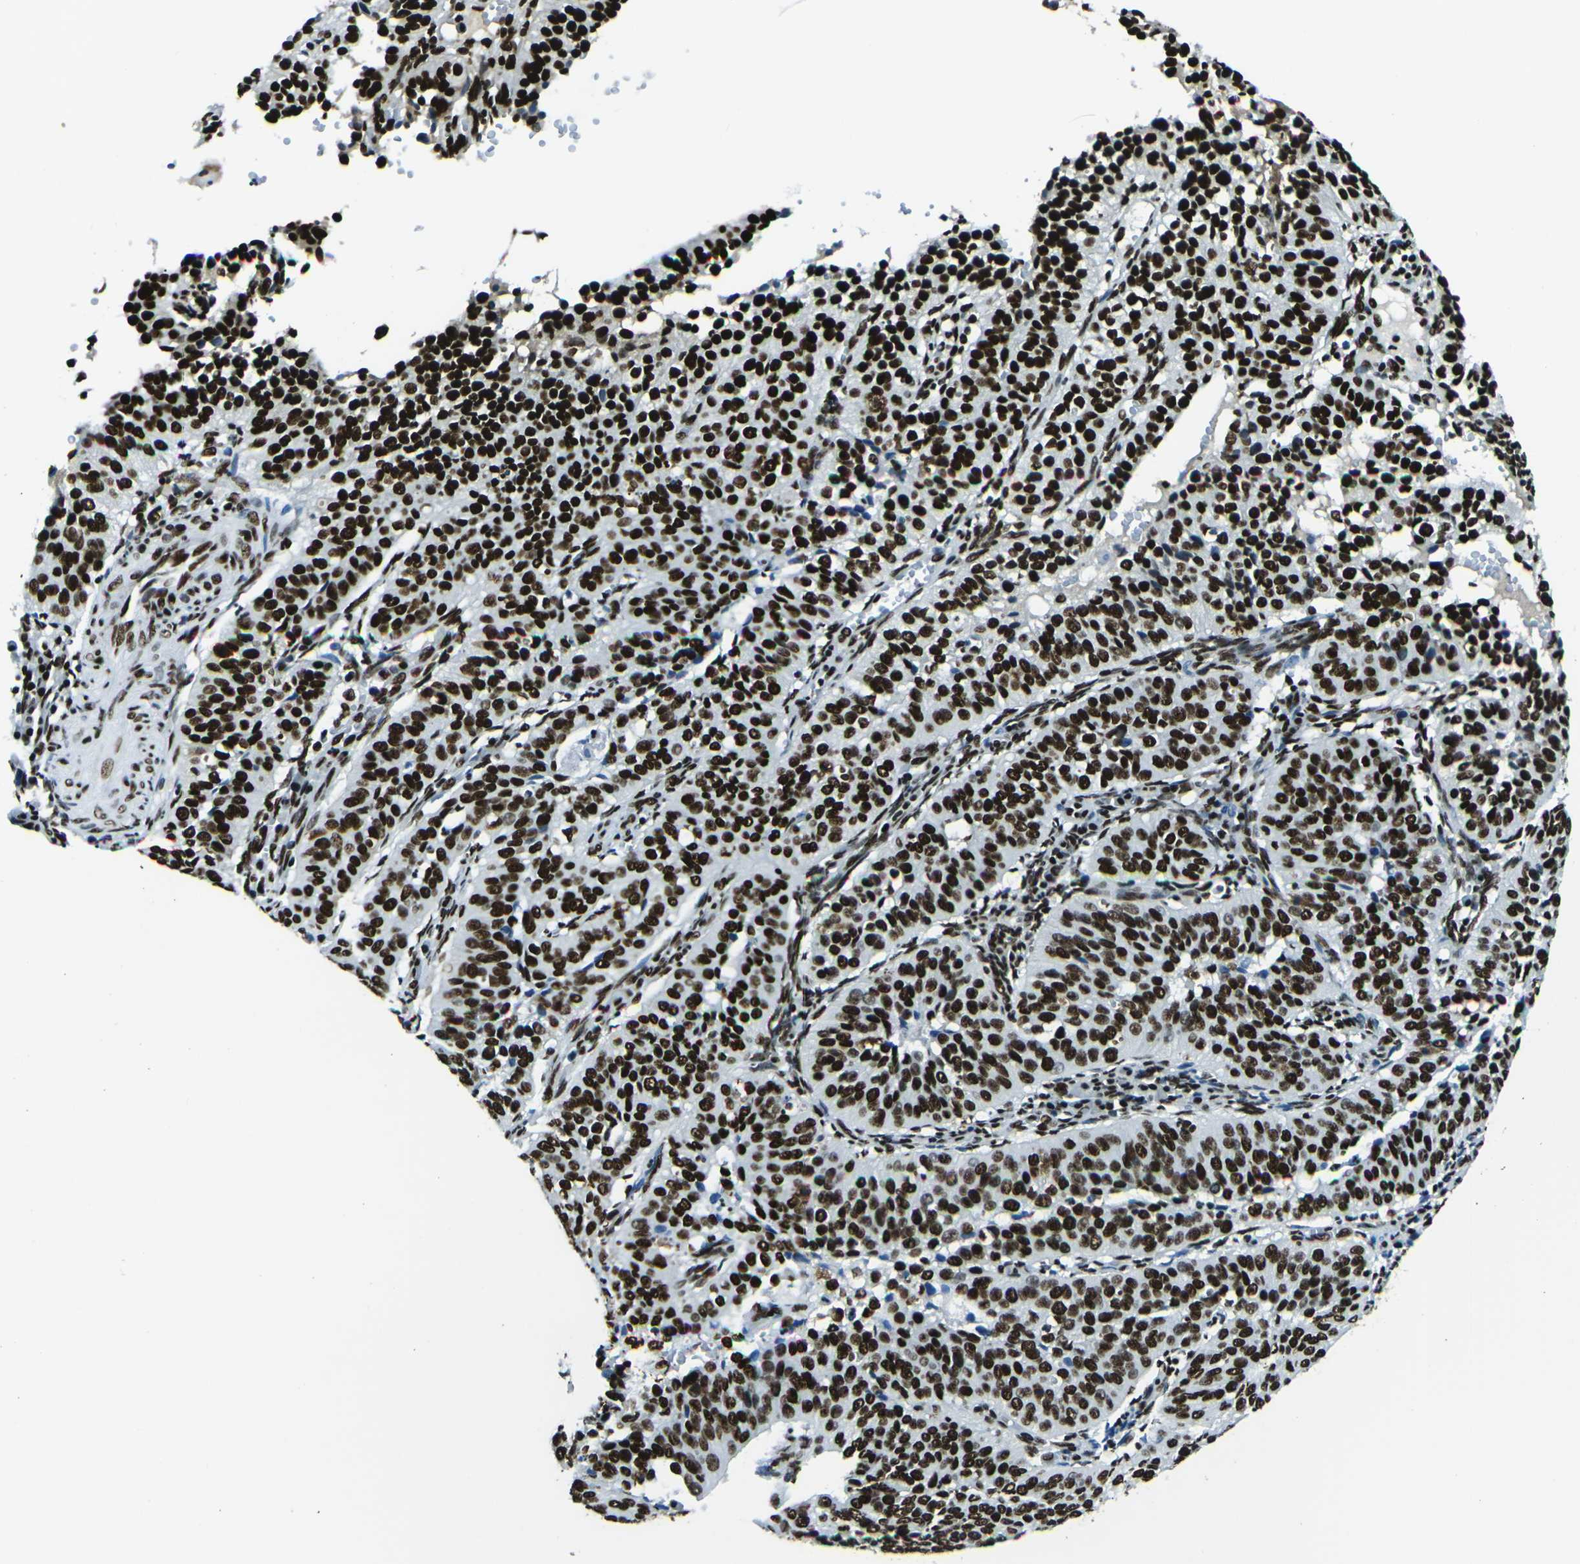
{"staining": {"intensity": "strong", "quantity": ">75%", "location": "nuclear"}, "tissue": "cervical cancer", "cell_type": "Tumor cells", "image_type": "cancer", "snomed": [{"axis": "morphology", "description": "Normal tissue, NOS"}, {"axis": "morphology", "description": "Squamous cell carcinoma, NOS"}, {"axis": "topography", "description": "Cervix"}], "caption": "Cervical cancer (squamous cell carcinoma) stained with a brown dye shows strong nuclear positive expression in approximately >75% of tumor cells.", "gene": "HNRNPL", "patient": {"sex": "female", "age": 39}}